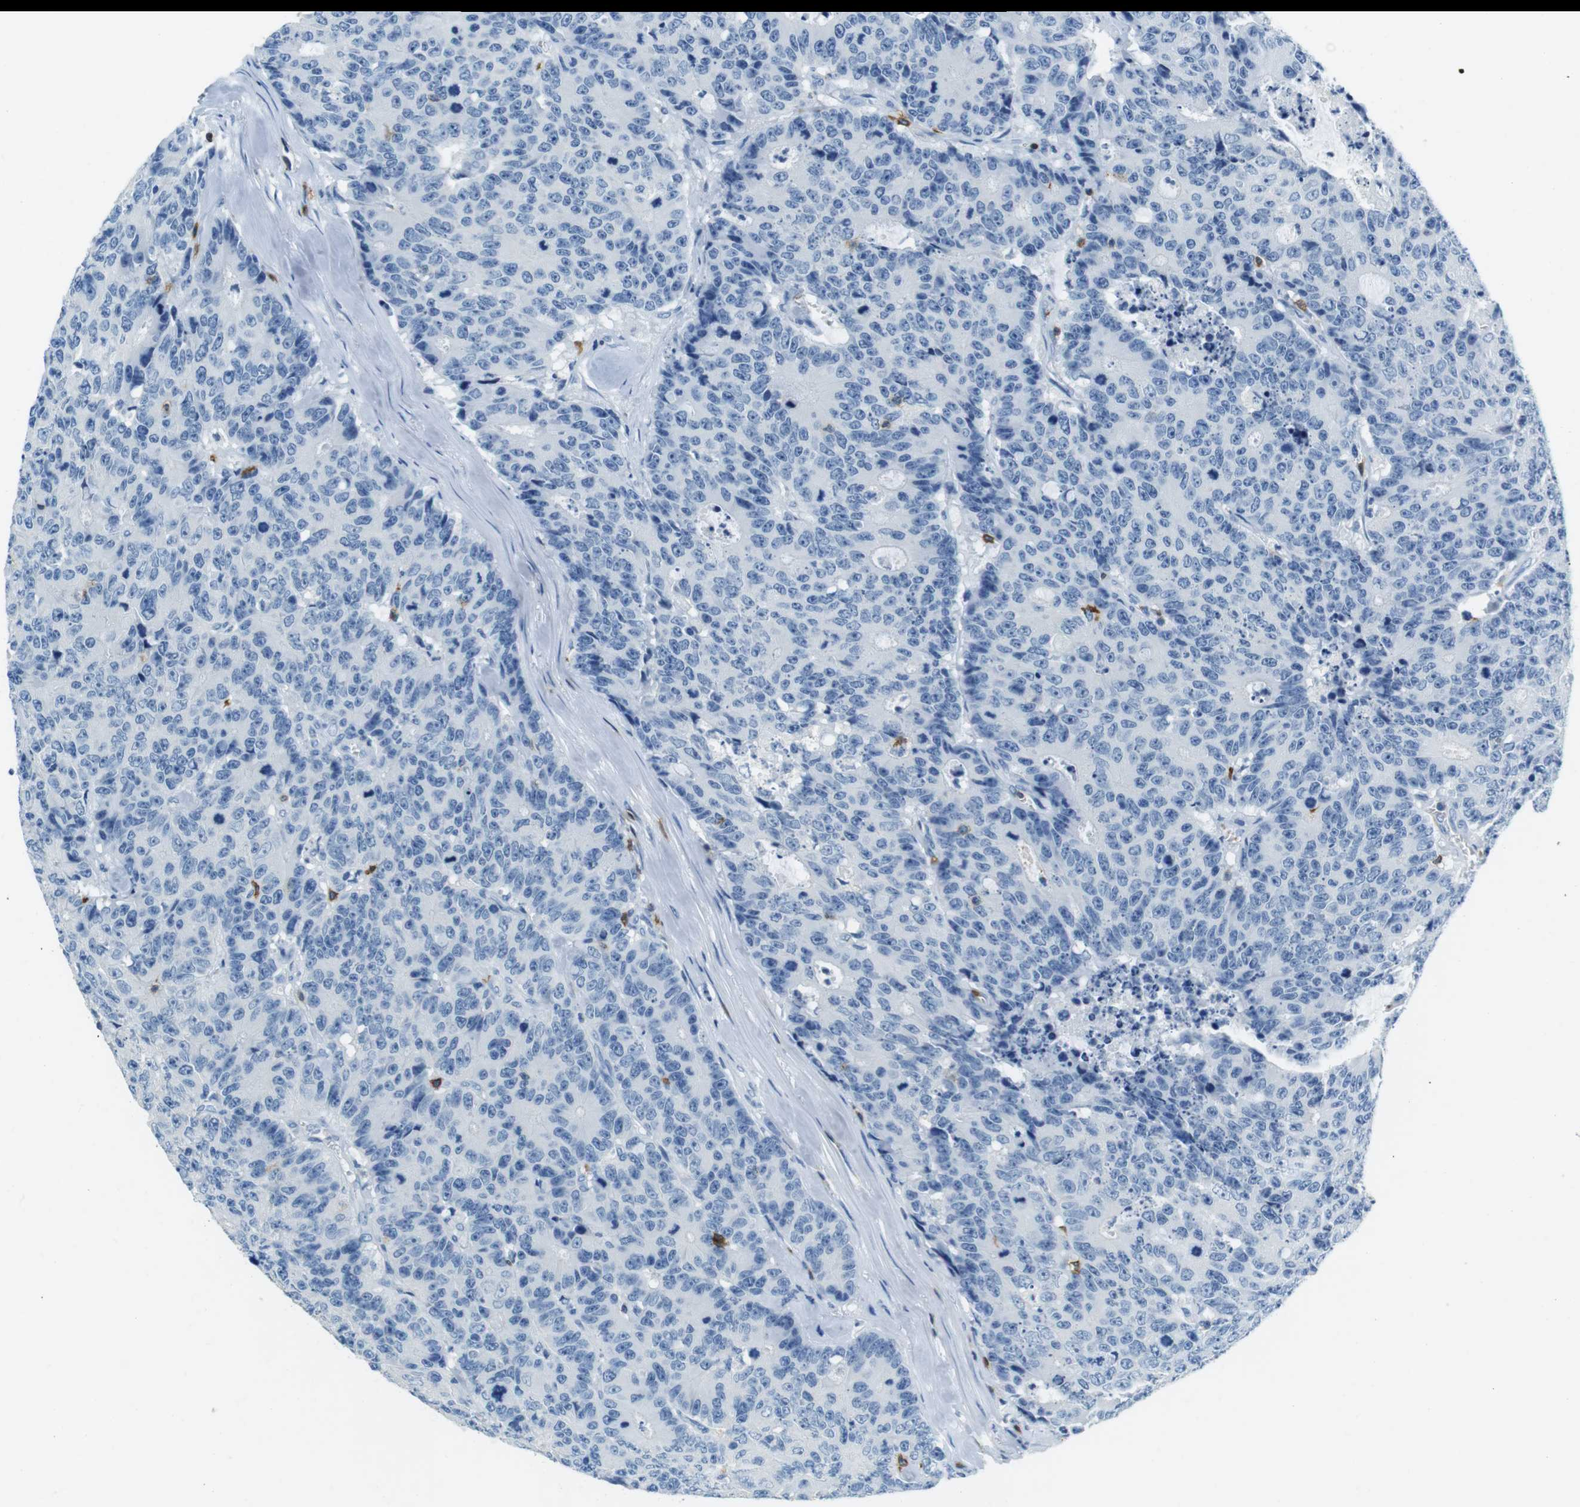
{"staining": {"intensity": "negative", "quantity": "none", "location": "none"}, "tissue": "colorectal cancer", "cell_type": "Tumor cells", "image_type": "cancer", "snomed": [{"axis": "morphology", "description": "Adenocarcinoma, NOS"}, {"axis": "topography", "description": "Colon"}], "caption": "IHC micrograph of adenocarcinoma (colorectal) stained for a protein (brown), which displays no expression in tumor cells. (Stains: DAB (3,3'-diaminobenzidine) immunohistochemistry with hematoxylin counter stain, Microscopy: brightfield microscopy at high magnification).", "gene": "LAT", "patient": {"sex": "female", "age": 86}}